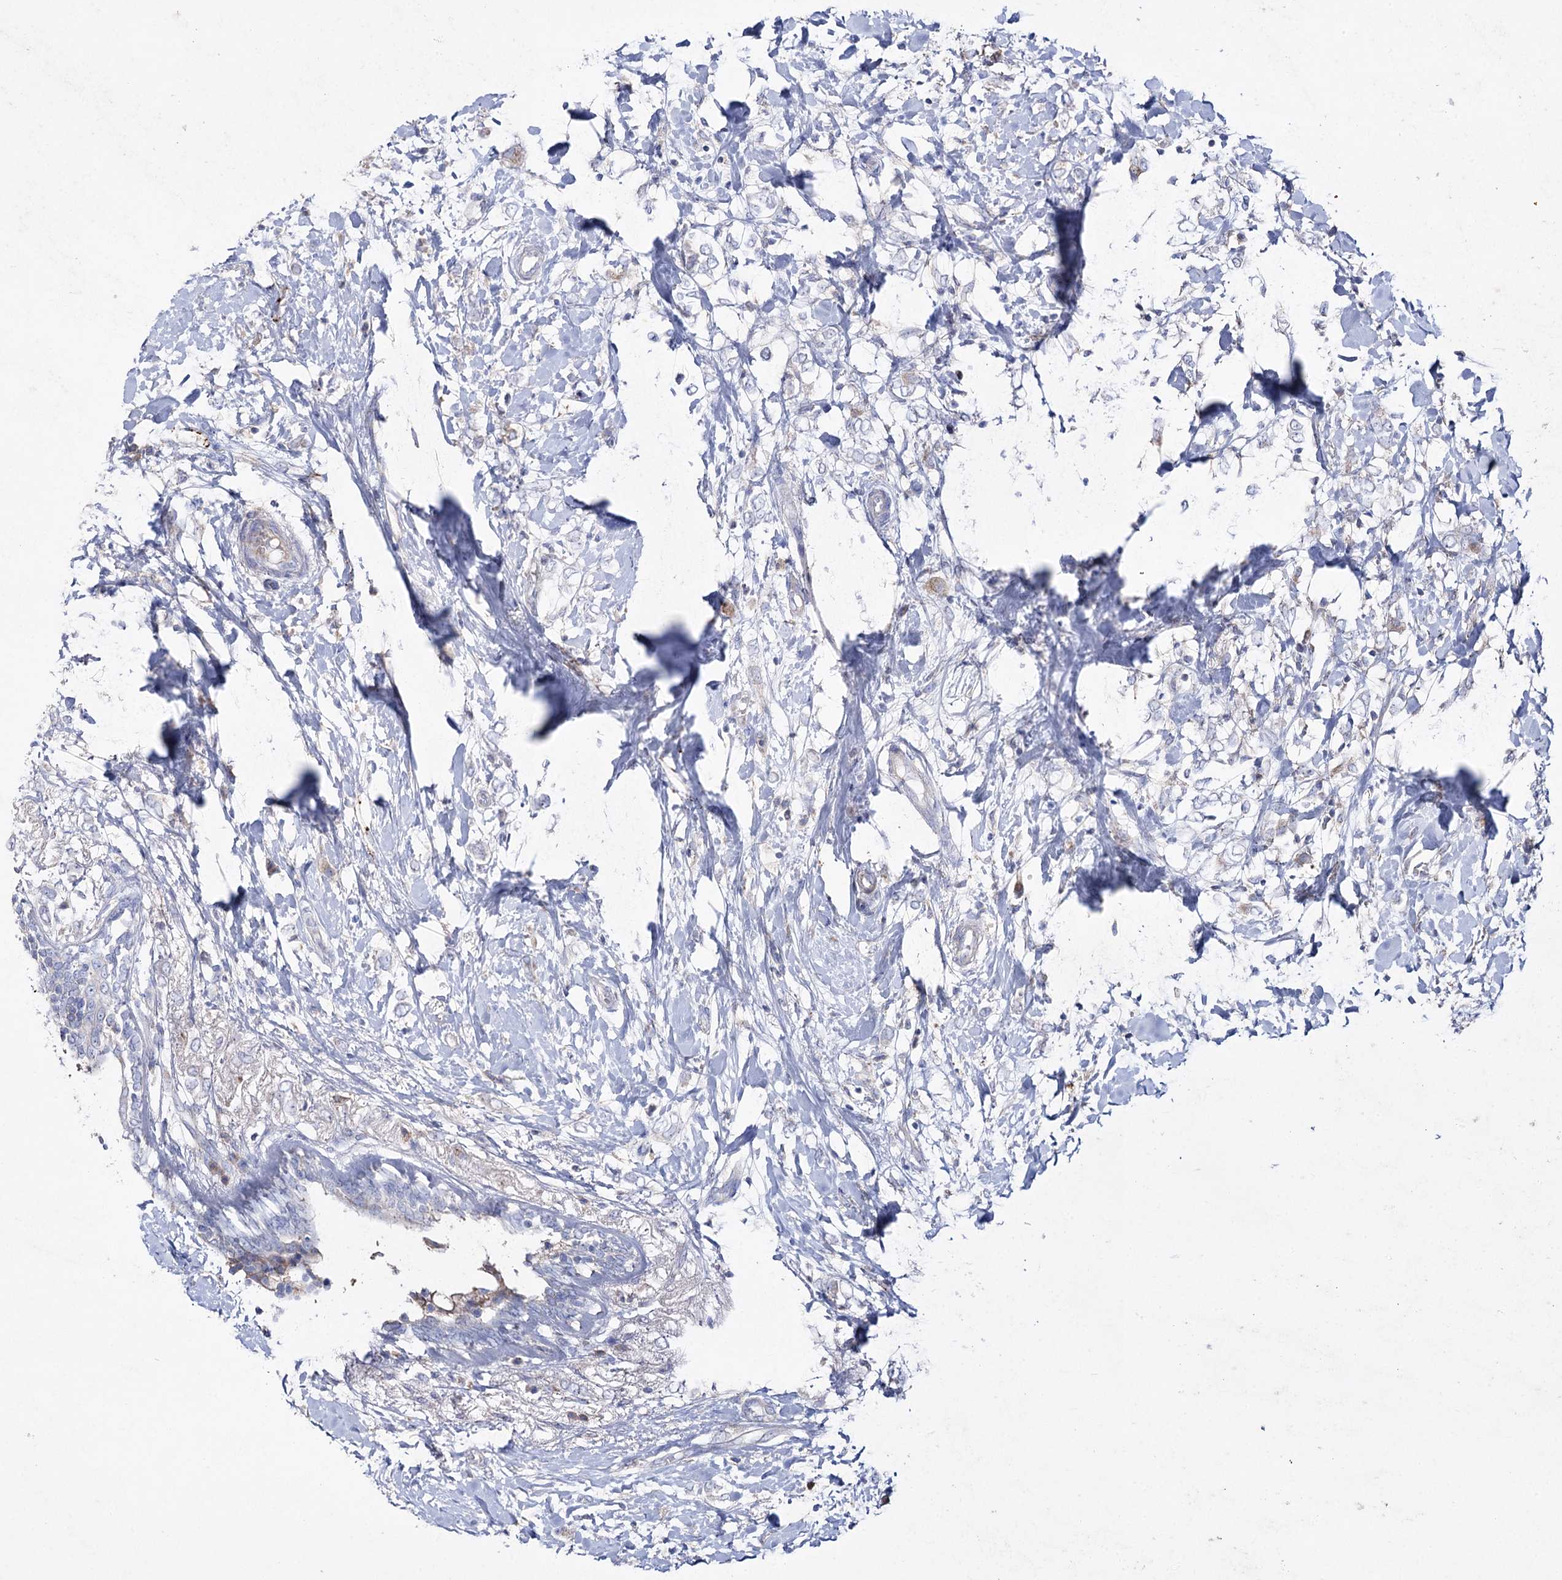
{"staining": {"intensity": "negative", "quantity": "none", "location": "none"}, "tissue": "breast cancer", "cell_type": "Tumor cells", "image_type": "cancer", "snomed": [{"axis": "morphology", "description": "Normal tissue, NOS"}, {"axis": "morphology", "description": "Lobular carcinoma"}, {"axis": "topography", "description": "Breast"}], "caption": "IHC histopathology image of human lobular carcinoma (breast) stained for a protein (brown), which demonstrates no positivity in tumor cells. (Immunohistochemistry, brightfield microscopy, high magnification).", "gene": "NAGLU", "patient": {"sex": "female", "age": 47}}